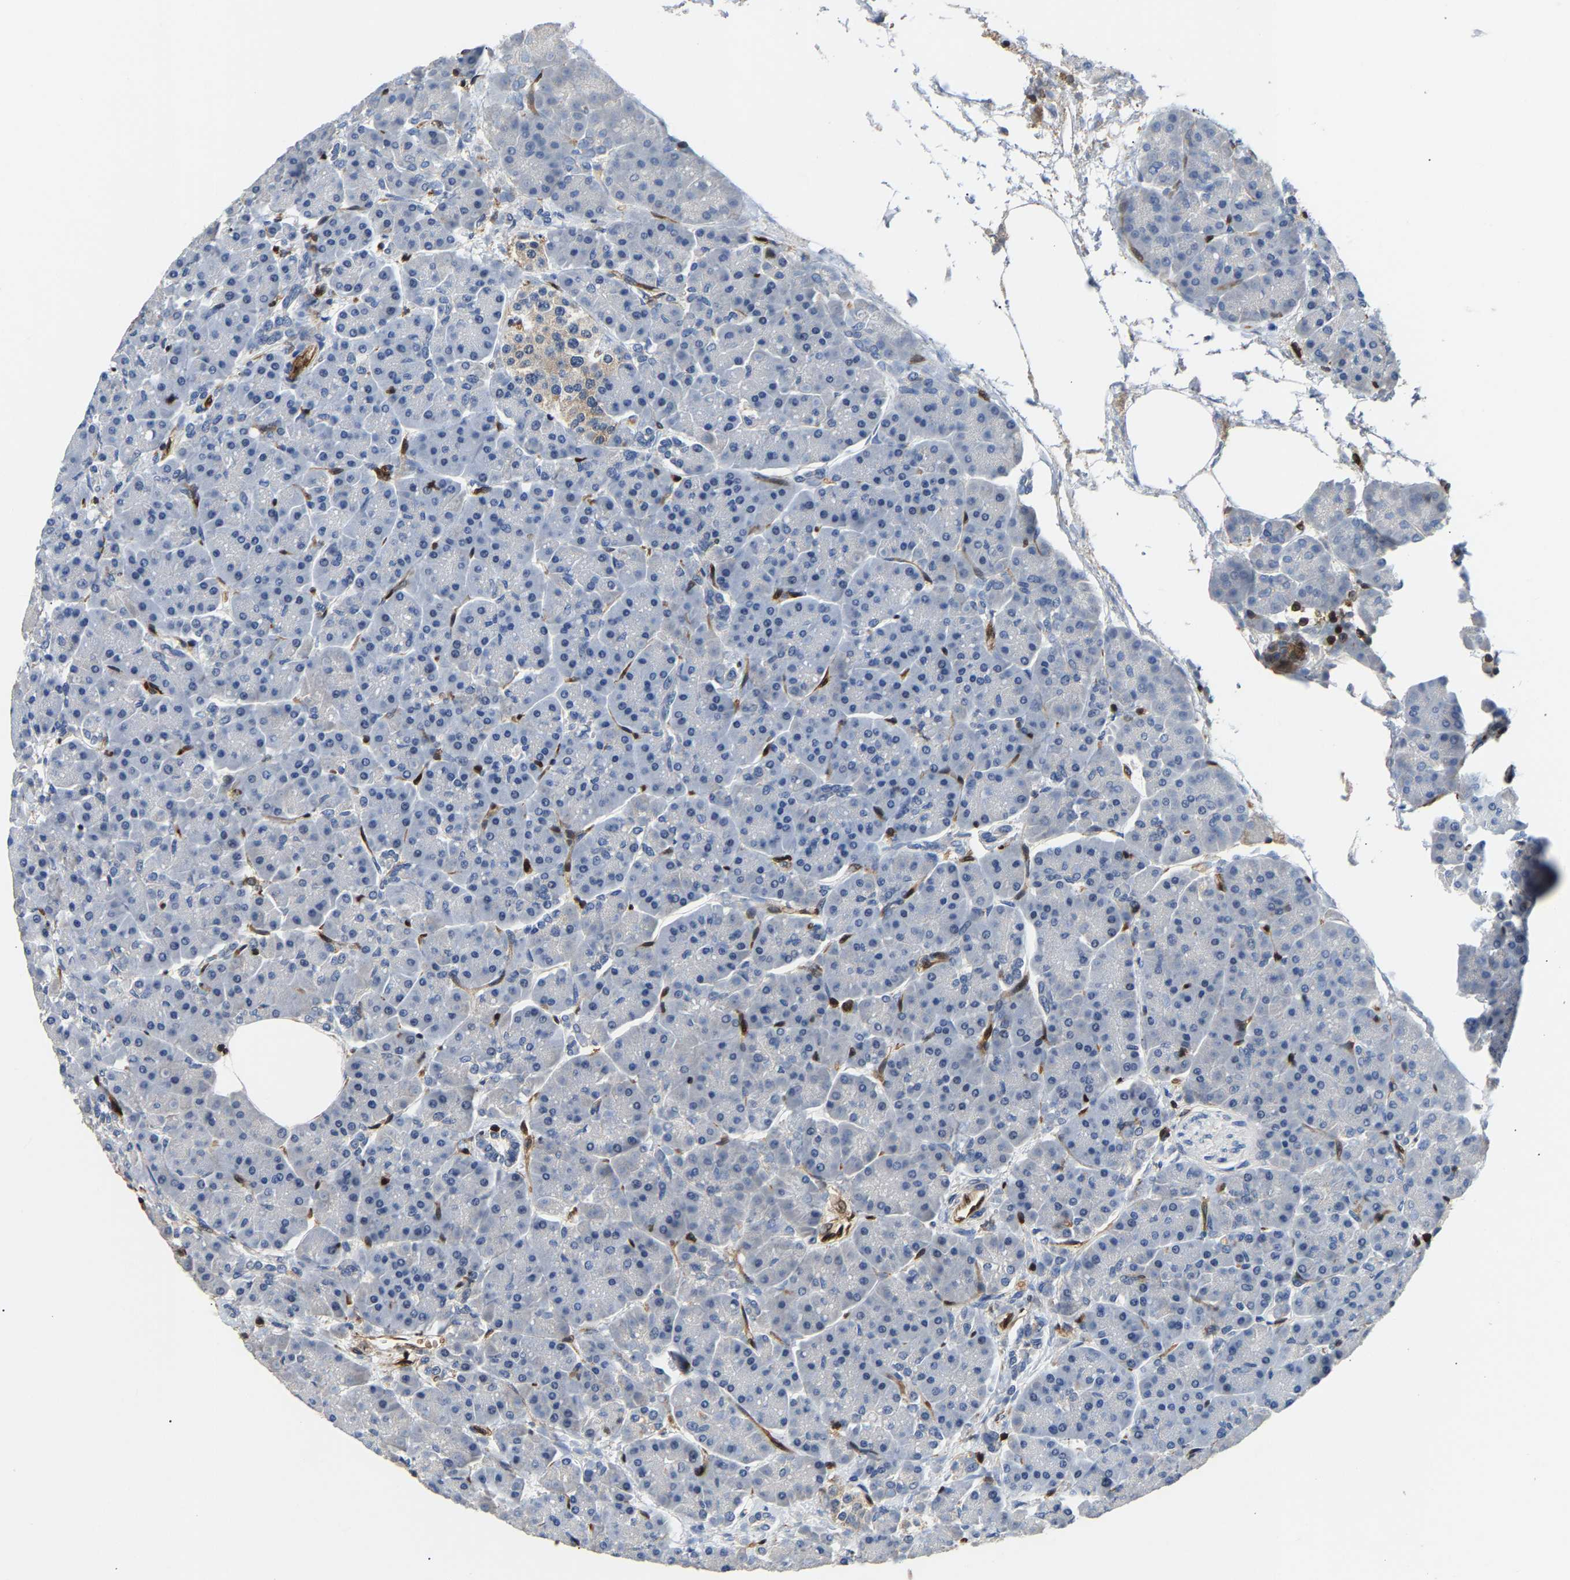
{"staining": {"intensity": "negative", "quantity": "none", "location": "none"}, "tissue": "pancreas", "cell_type": "Exocrine glandular cells", "image_type": "normal", "snomed": [{"axis": "morphology", "description": "Normal tissue, NOS"}, {"axis": "topography", "description": "Pancreas"}], "caption": "IHC of benign pancreas exhibits no staining in exocrine glandular cells. Nuclei are stained in blue.", "gene": "GIMAP7", "patient": {"sex": "female", "age": 70}}